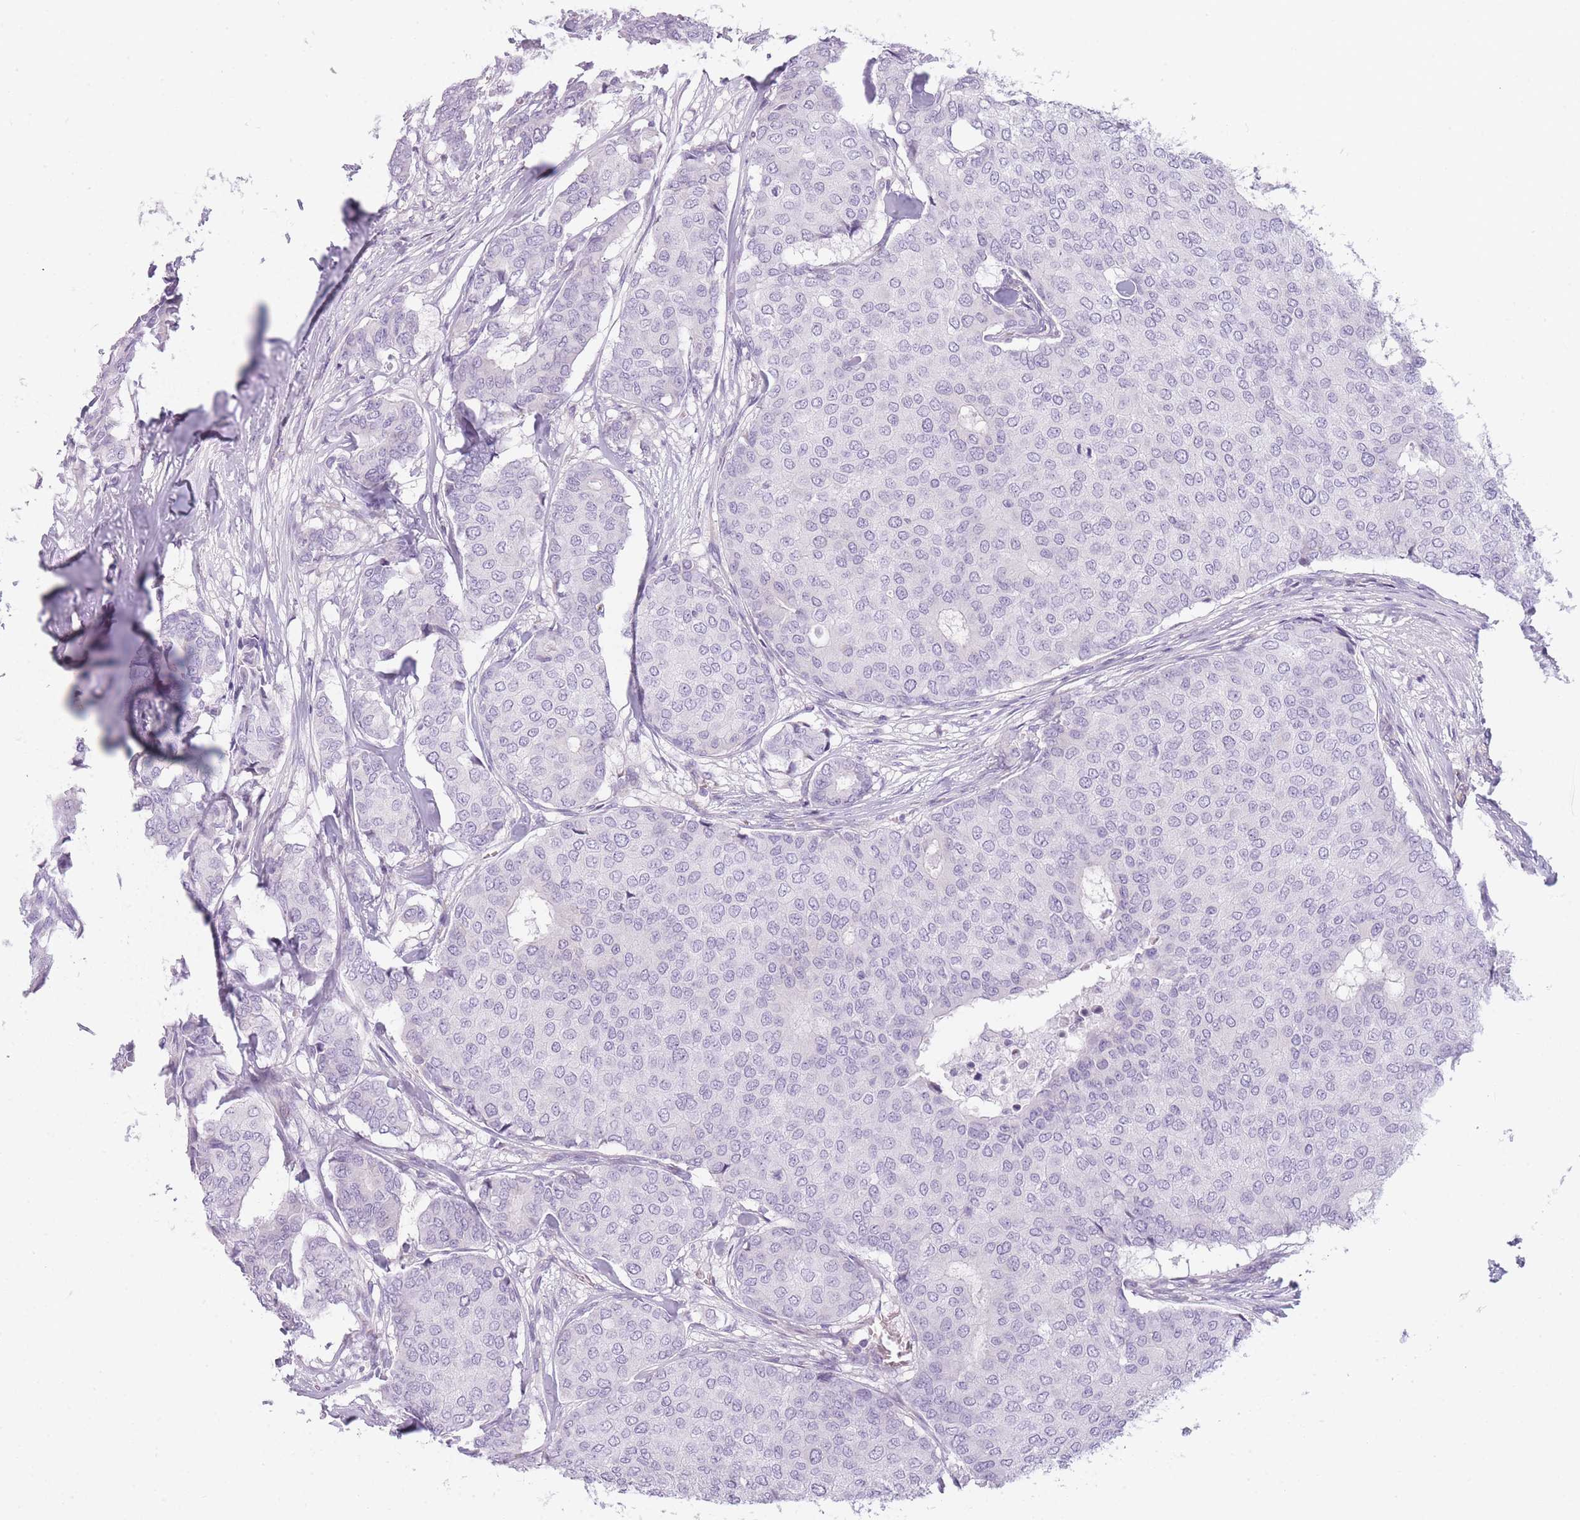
{"staining": {"intensity": "negative", "quantity": "none", "location": "none"}, "tissue": "breast cancer", "cell_type": "Tumor cells", "image_type": "cancer", "snomed": [{"axis": "morphology", "description": "Duct carcinoma"}, {"axis": "topography", "description": "Breast"}], "caption": "Tumor cells are negative for protein expression in human breast cancer. Nuclei are stained in blue.", "gene": "GGT1", "patient": {"sex": "female", "age": 75}}